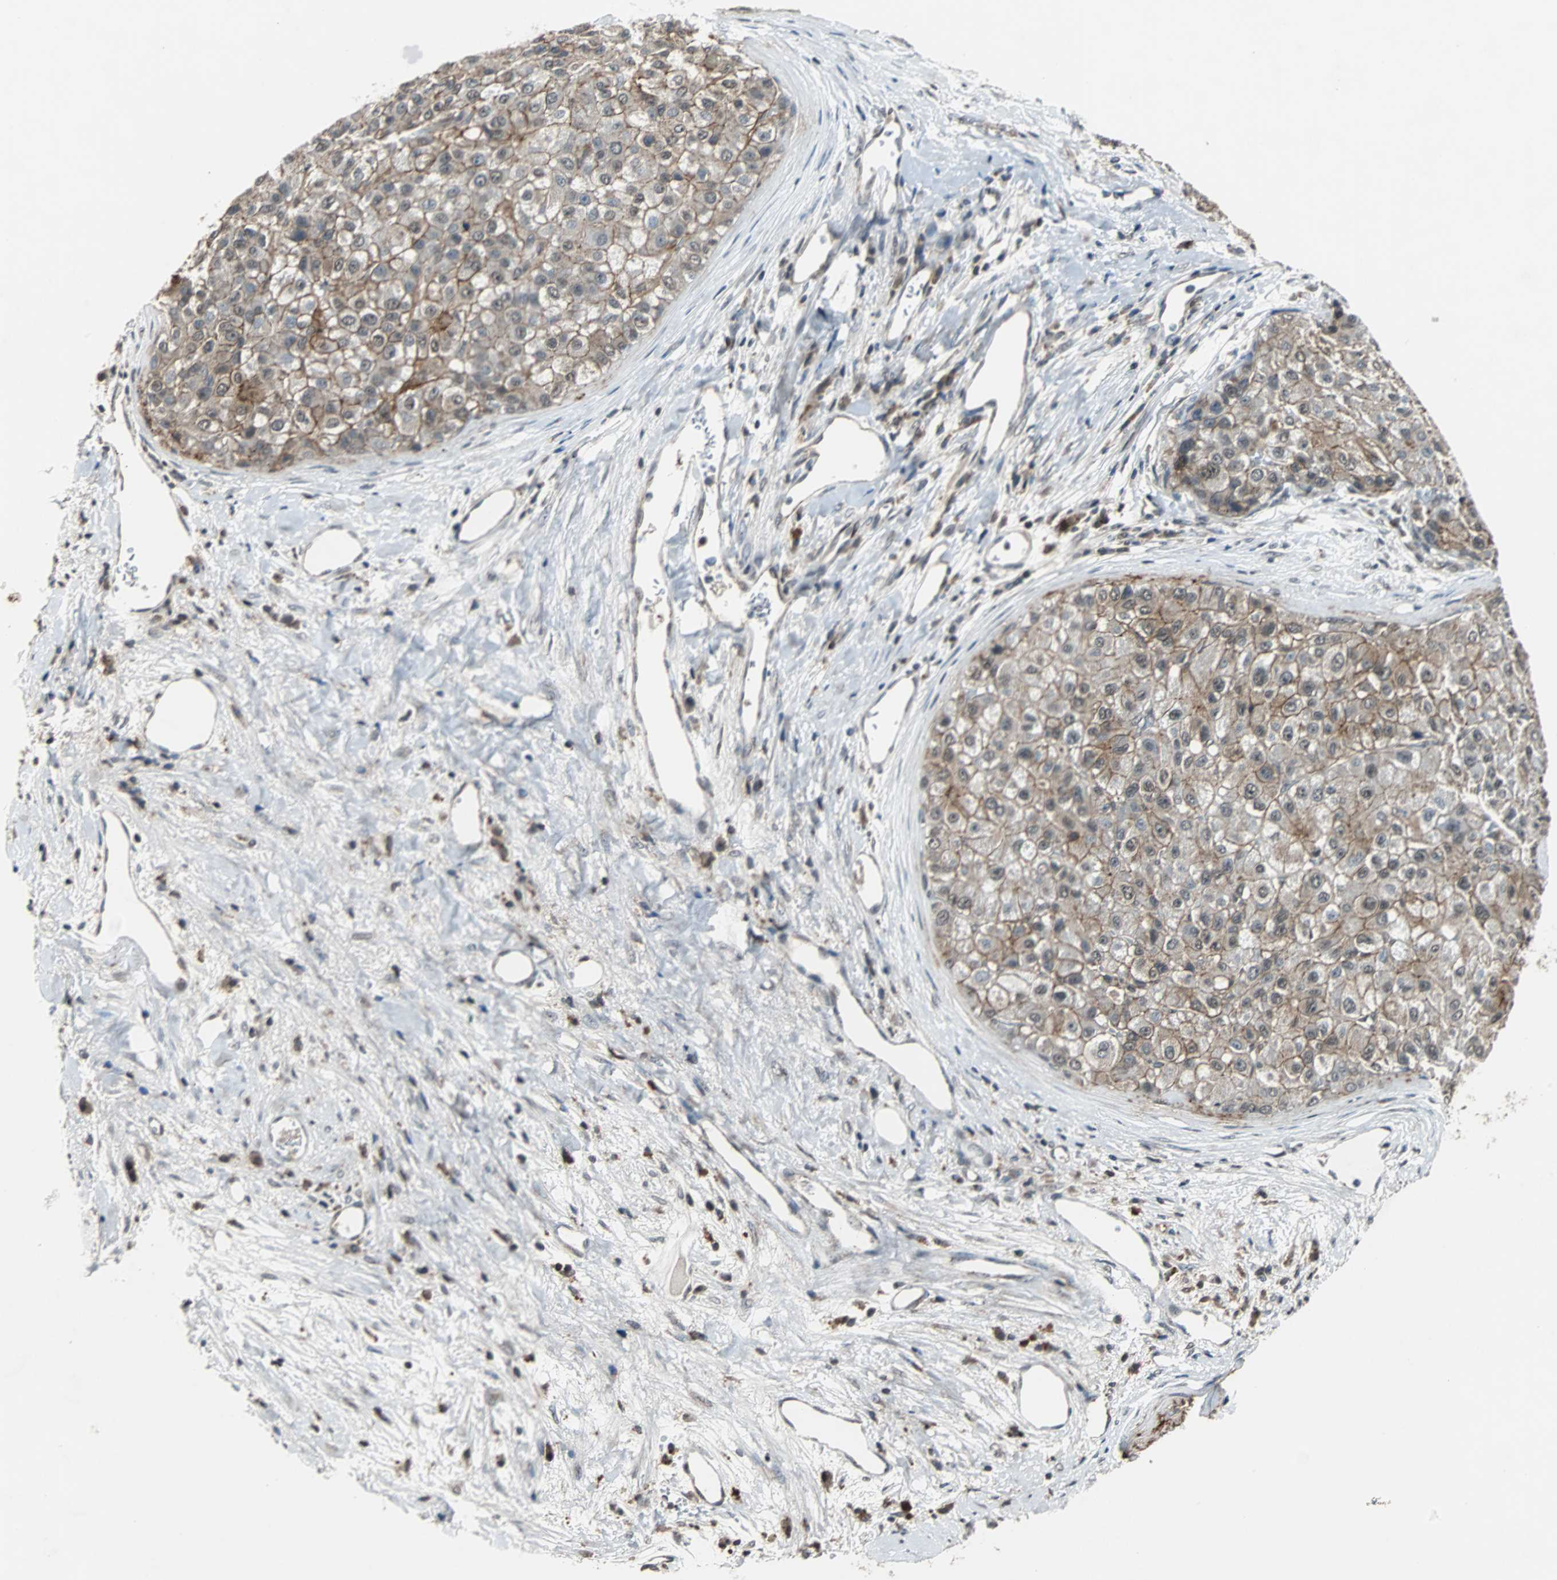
{"staining": {"intensity": "moderate", "quantity": ">75%", "location": "cytoplasmic/membranous"}, "tissue": "liver cancer", "cell_type": "Tumor cells", "image_type": "cancer", "snomed": [{"axis": "morphology", "description": "Carcinoma, Hepatocellular, NOS"}, {"axis": "topography", "description": "Liver"}], "caption": "Liver cancer stained for a protein exhibits moderate cytoplasmic/membranous positivity in tumor cells.", "gene": "LSR", "patient": {"sex": "male", "age": 80}}